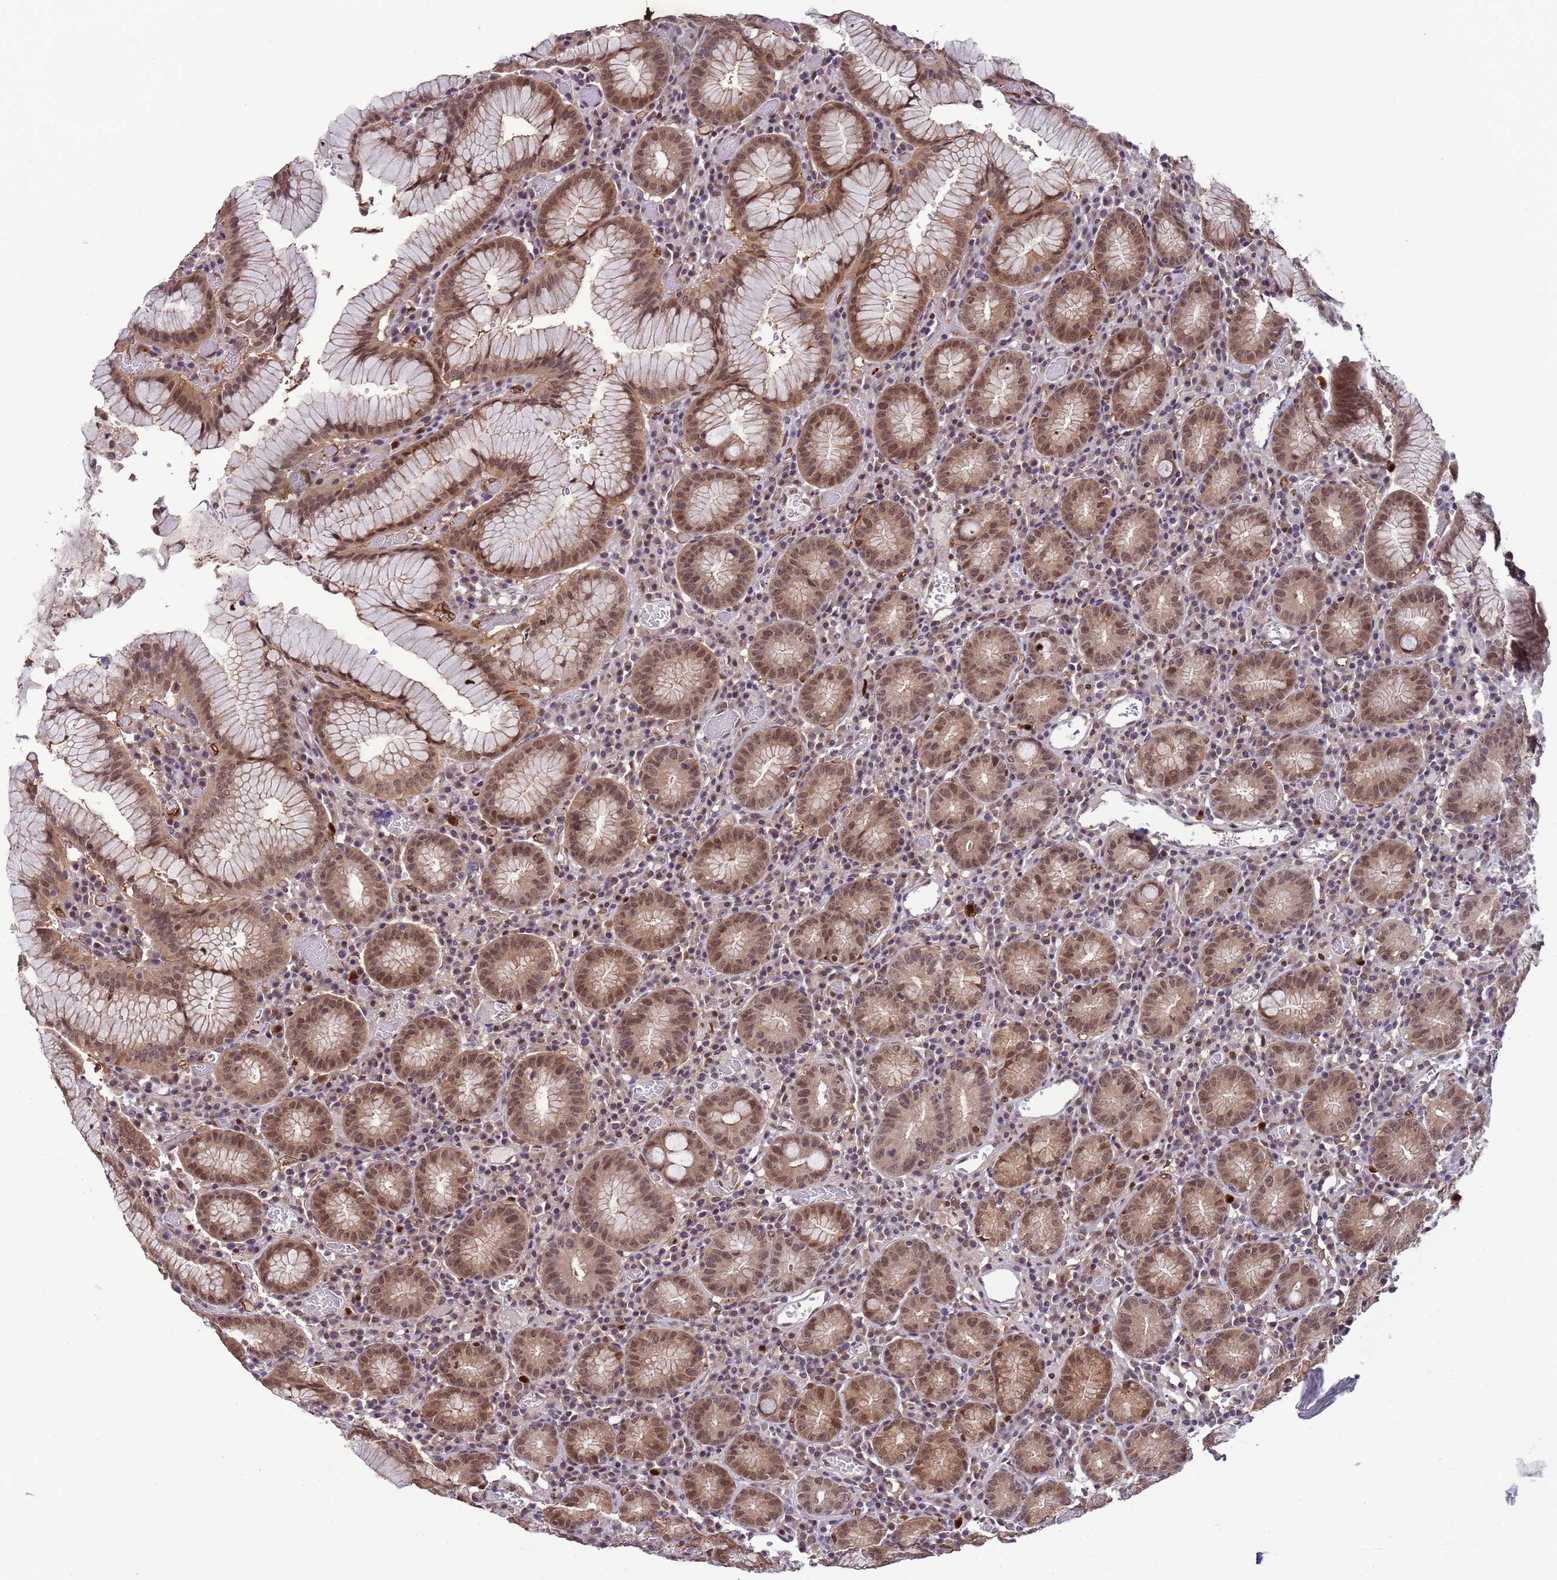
{"staining": {"intensity": "moderate", "quantity": ">75%", "location": "cytoplasmic/membranous,nuclear"}, "tissue": "stomach", "cell_type": "Glandular cells", "image_type": "normal", "snomed": [{"axis": "morphology", "description": "Normal tissue, NOS"}, {"axis": "topography", "description": "Stomach"}], "caption": "IHC micrograph of unremarkable stomach stained for a protein (brown), which exhibits medium levels of moderate cytoplasmic/membranous,nuclear positivity in about >75% of glandular cells.", "gene": "ZBTB5", "patient": {"sex": "male", "age": 55}}